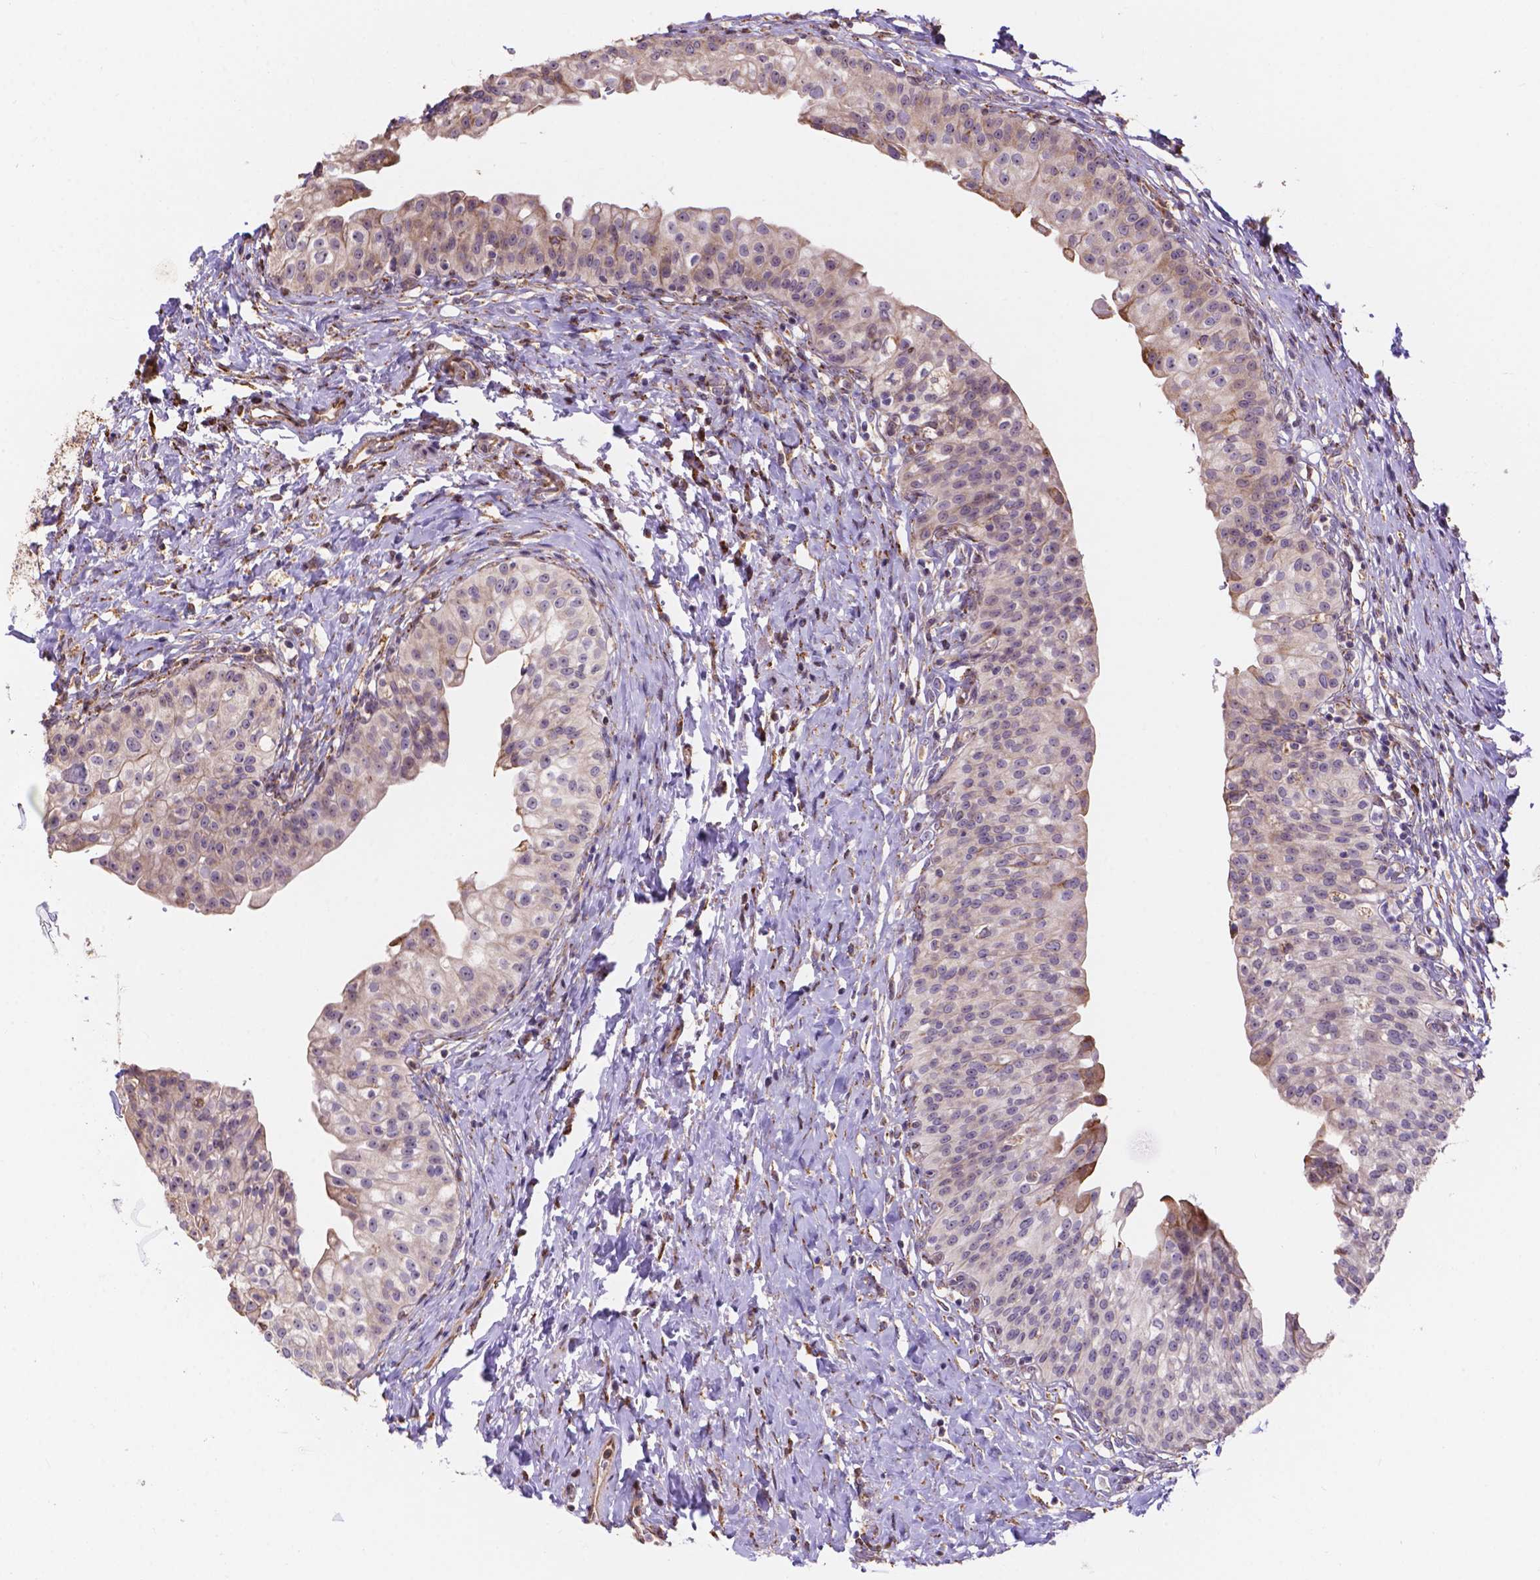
{"staining": {"intensity": "weak", "quantity": "<25%", "location": "cytoplasmic/membranous"}, "tissue": "urinary bladder", "cell_type": "Urothelial cells", "image_type": "normal", "snomed": [{"axis": "morphology", "description": "Normal tissue, NOS"}, {"axis": "topography", "description": "Urinary bladder"}], "caption": "DAB immunohistochemical staining of normal urinary bladder reveals no significant positivity in urothelial cells. (DAB (3,3'-diaminobenzidine) IHC visualized using brightfield microscopy, high magnification).", "gene": "IPO11", "patient": {"sex": "male", "age": 76}}